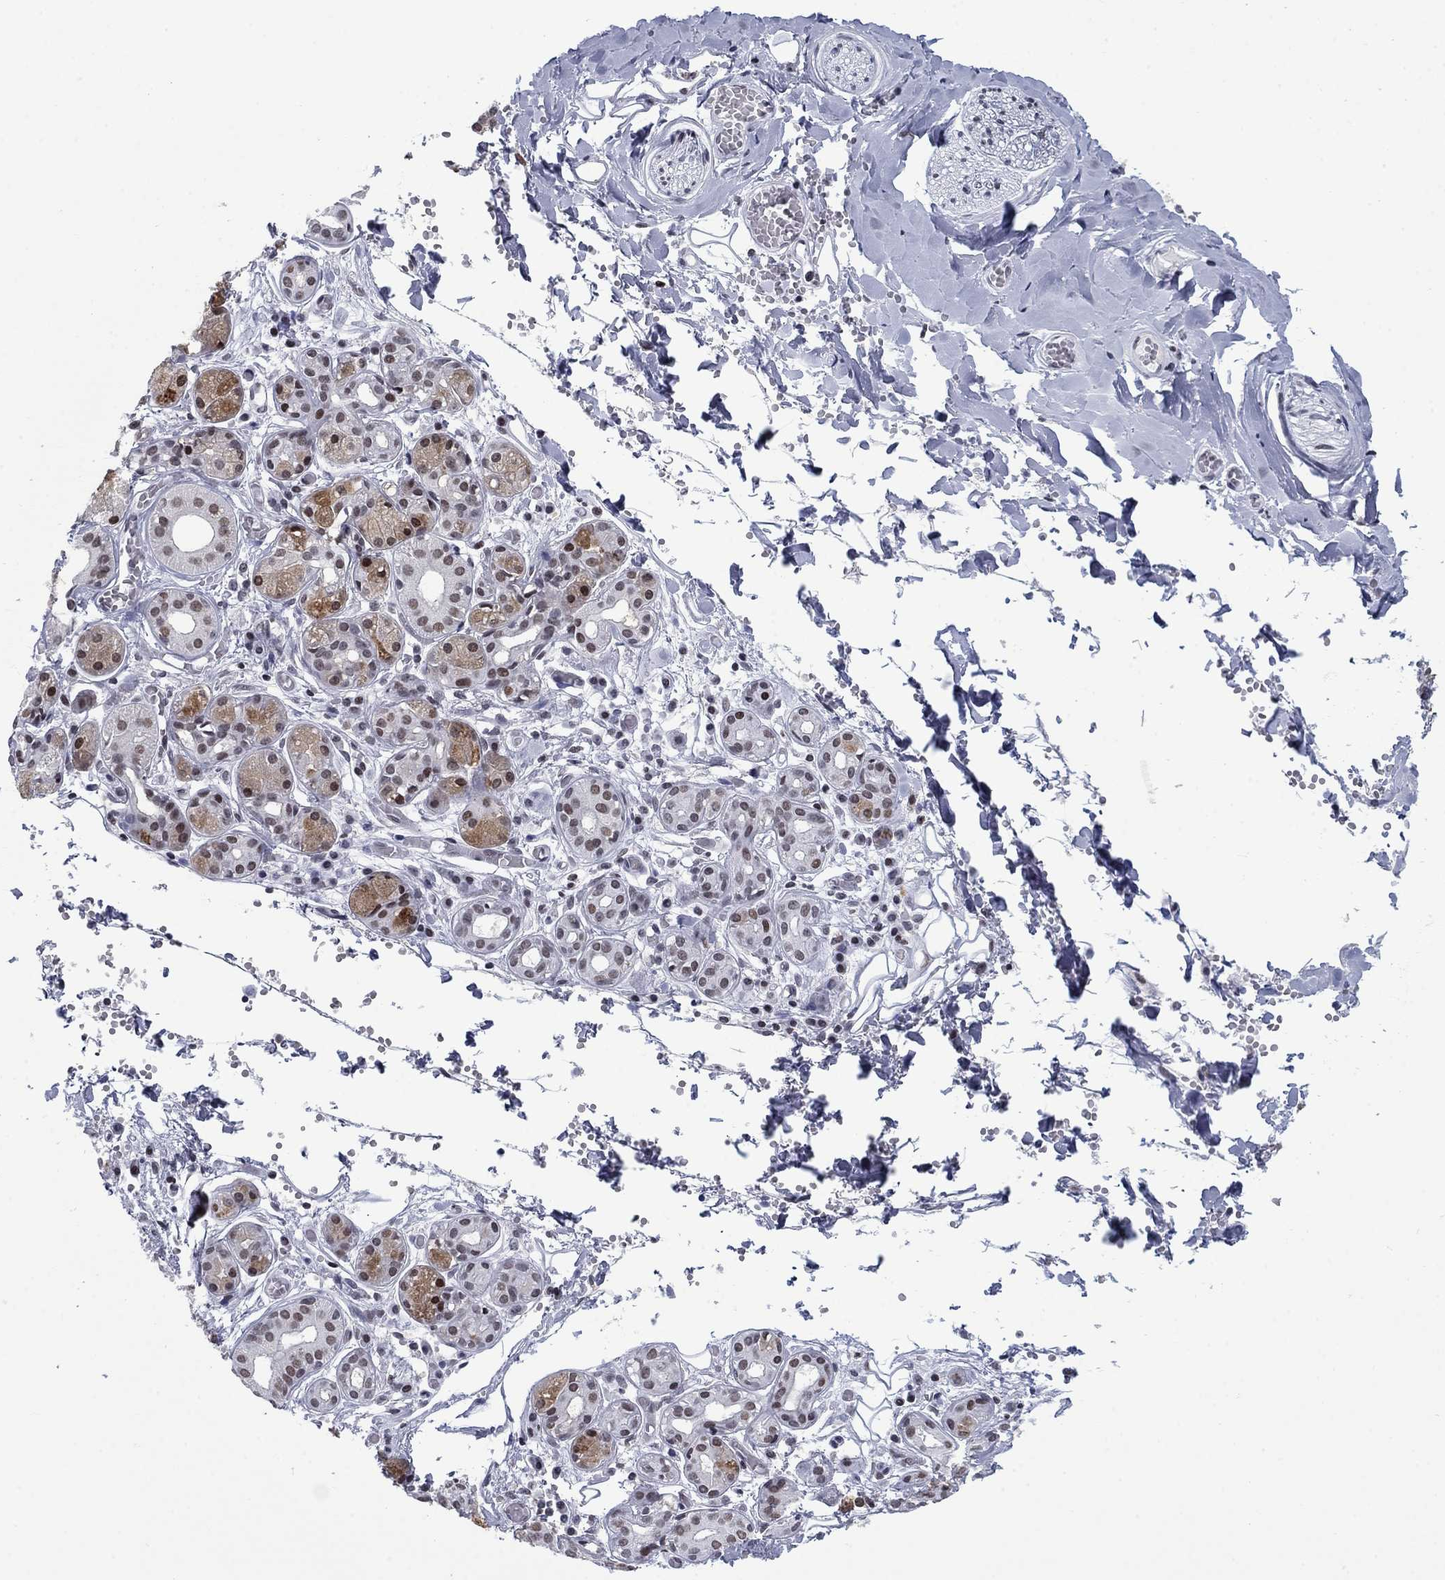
{"staining": {"intensity": "moderate", "quantity": "<25%", "location": "cytoplasmic/membranous,nuclear"}, "tissue": "salivary gland", "cell_type": "Glandular cells", "image_type": "normal", "snomed": [{"axis": "morphology", "description": "Normal tissue, NOS"}, {"axis": "topography", "description": "Salivary gland"}, {"axis": "topography", "description": "Peripheral nerve tissue"}], "caption": "Approximately <25% of glandular cells in normal human salivary gland show moderate cytoplasmic/membranous,nuclear protein expression as visualized by brown immunohistochemical staining.", "gene": "NPAS3", "patient": {"sex": "male", "age": 71}}